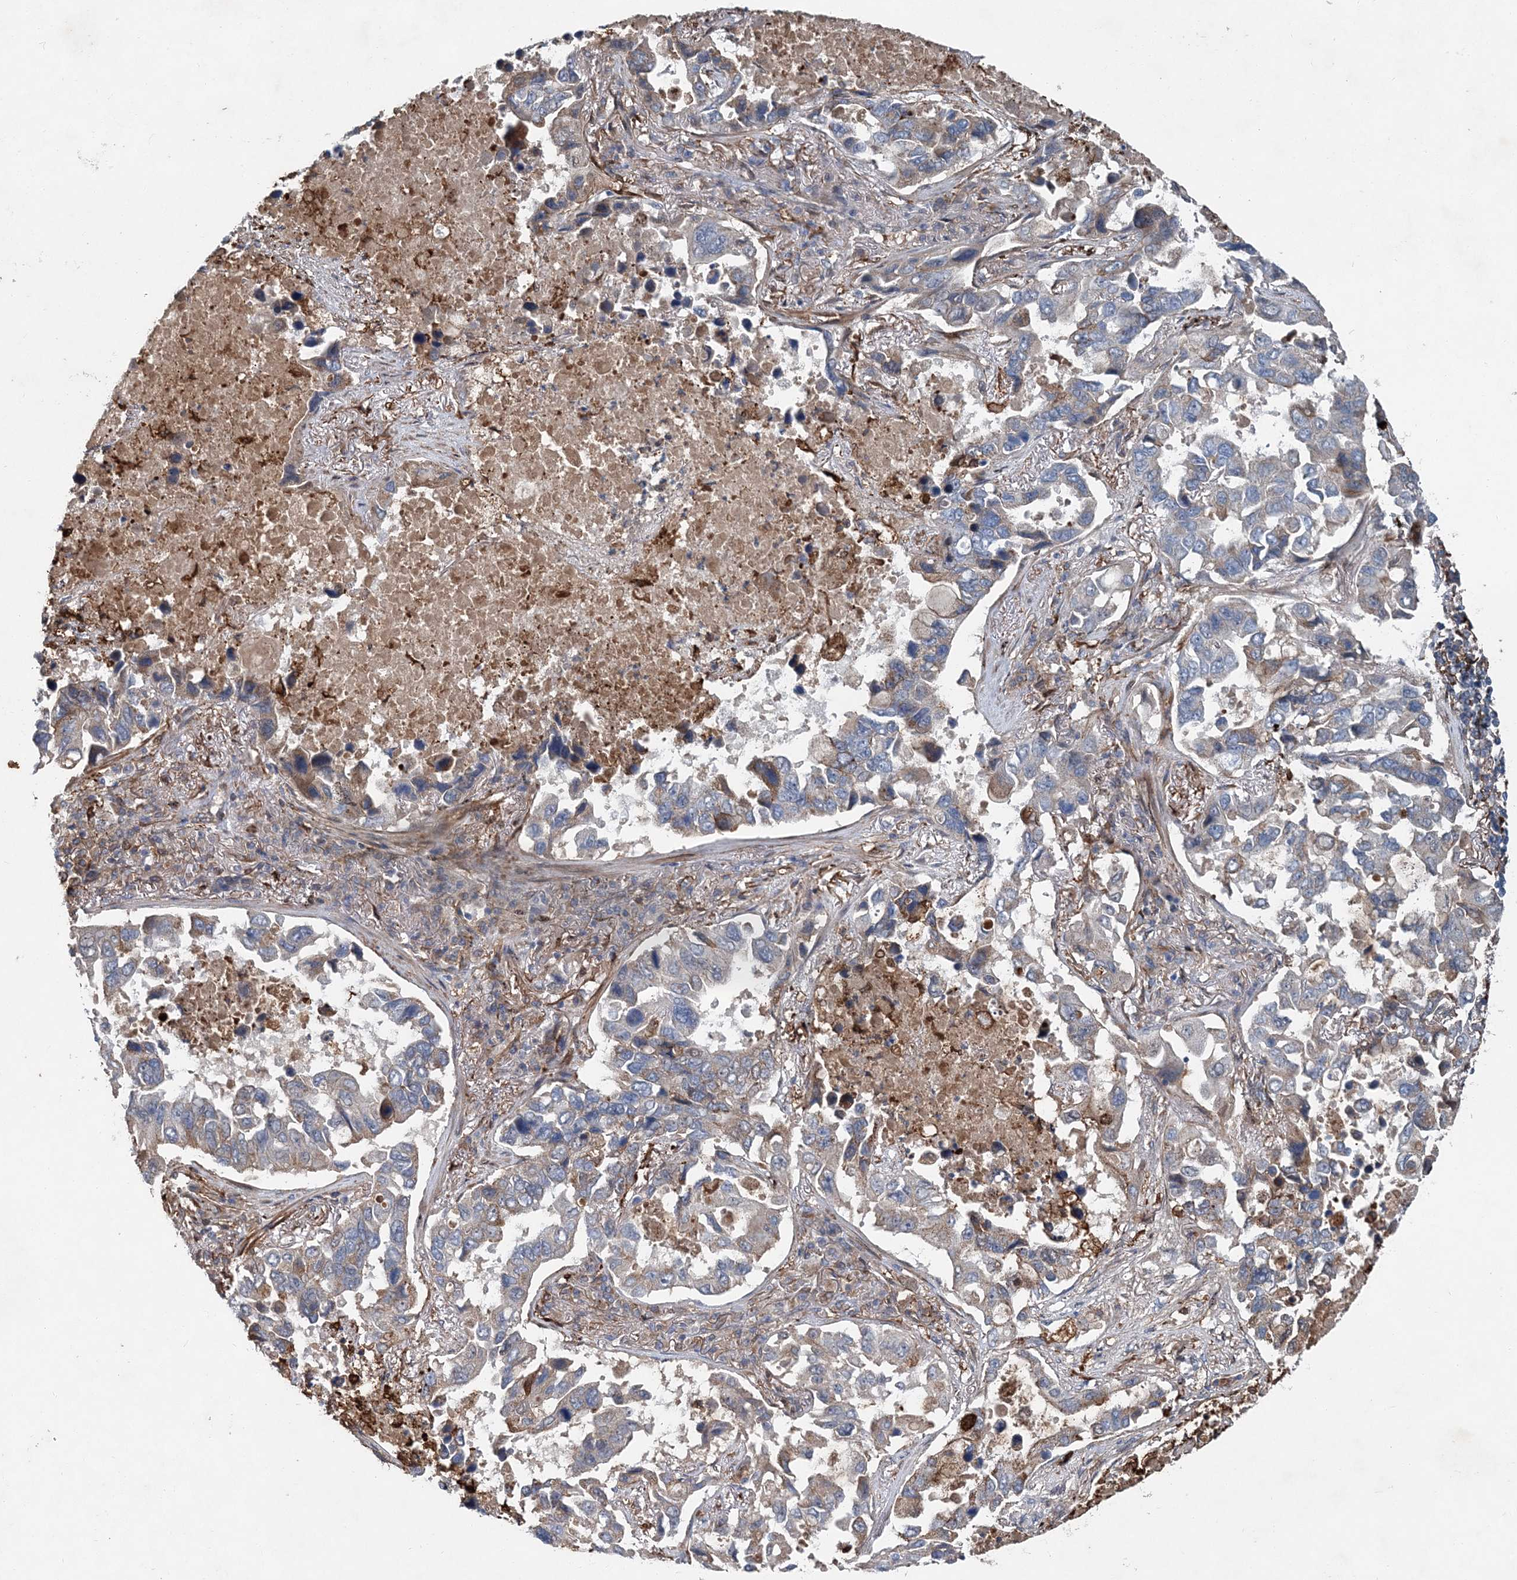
{"staining": {"intensity": "weak", "quantity": "25%-75%", "location": "cytoplasmic/membranous"}, "tissue": "lung cancer", "cell_type": "Tumor cells", "image_type": "cancer", "snomed": [{"axis": "morphology", "description": "Adenocarcinoma, NOS"}, {"axis": "topography", "description": "Lung"}], "caption": "High-power microscopy captured an IHC histopathology image of lung cancer (adenocarcinoma), revealing weak cytoplasmic/membranous positivity in approximately 25%-75% of tumor cells.", "gene": "SPOPL", "patient": {"sex": "male", "age": 64}}